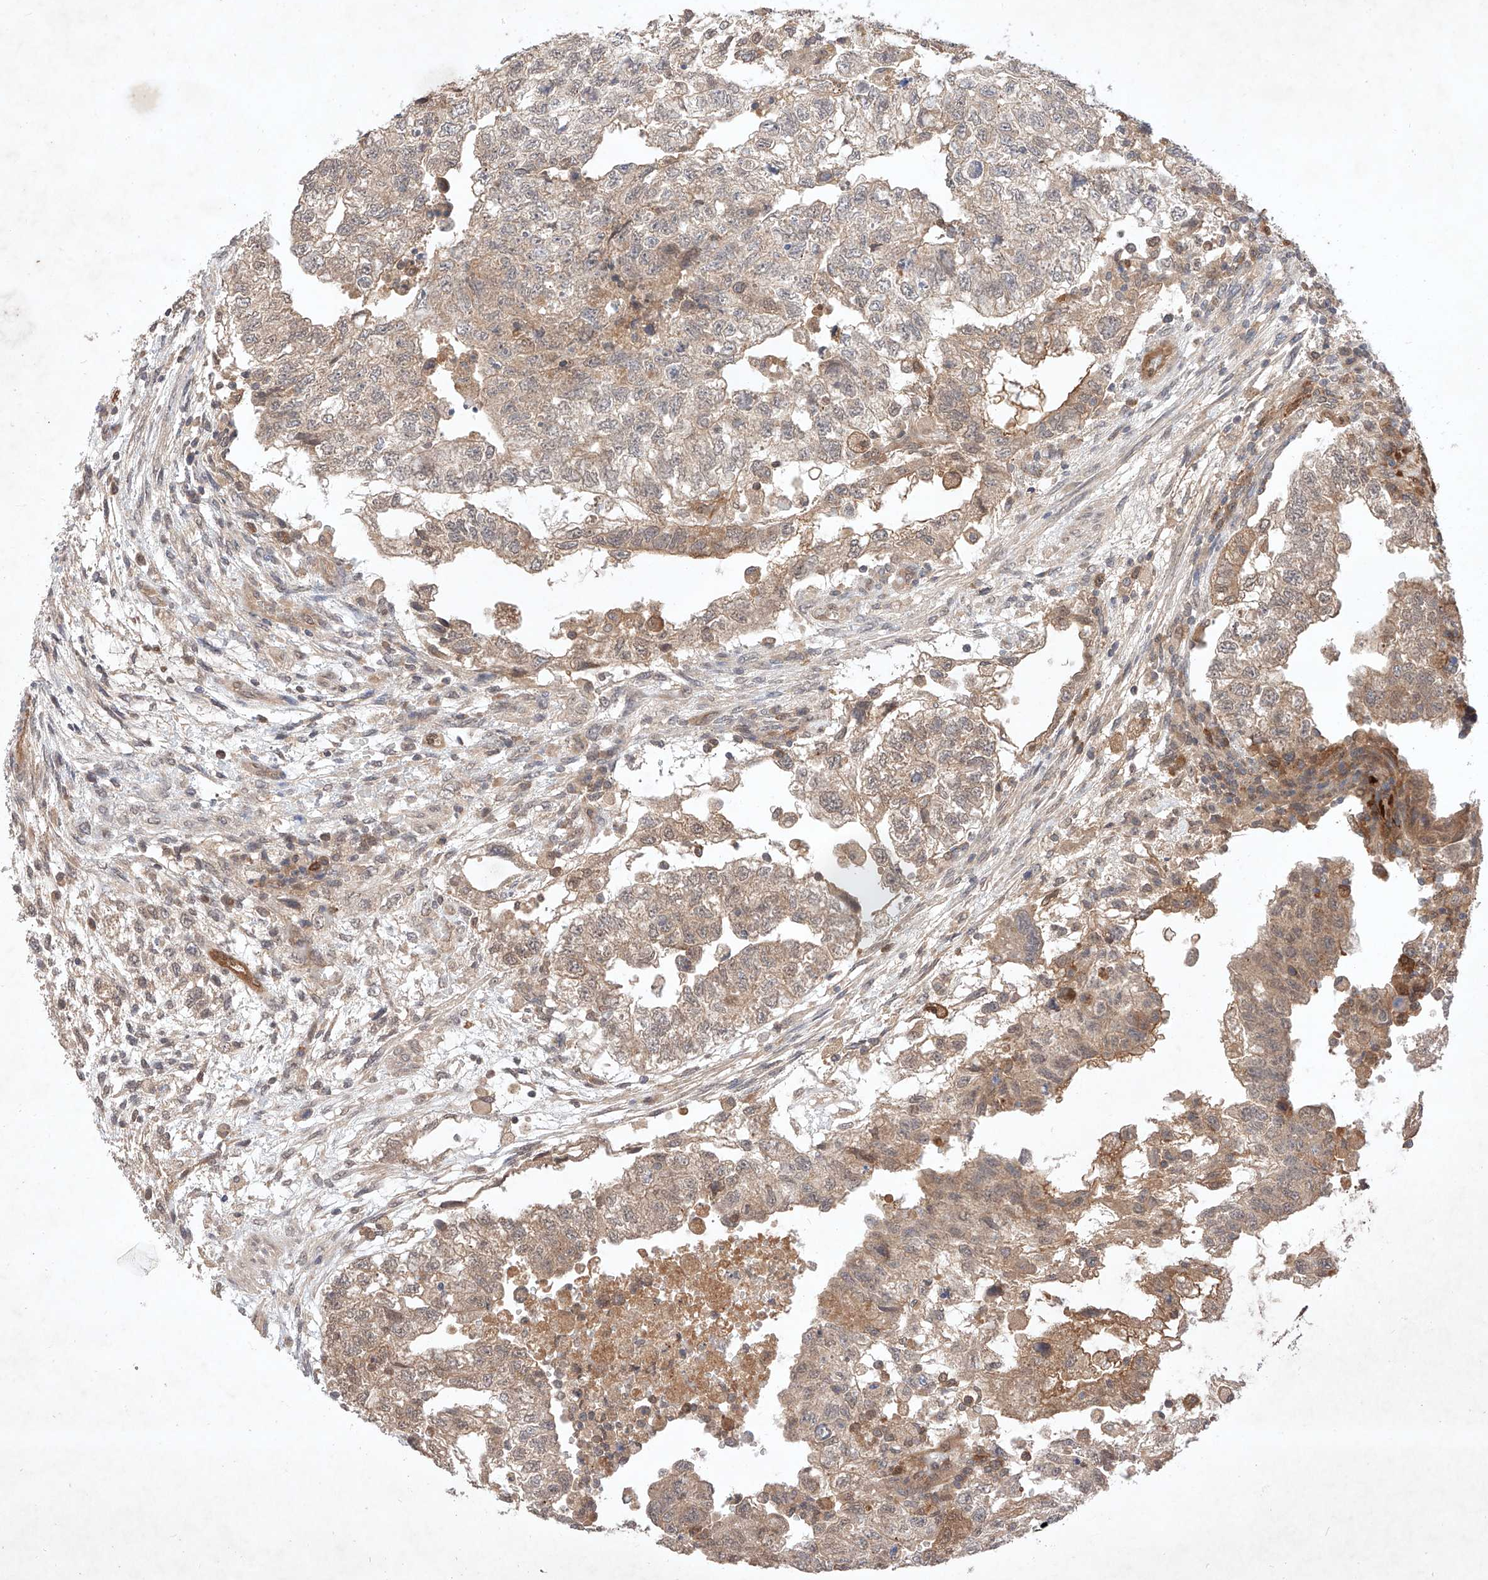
{"staining": {"intensity": "weak", "quantity": "25%-75%", "location": "cytoplasmic/membranous"}, "tissue": "testis cancer", "cell_type": "Tumor cells", "image_type": "cancer", "snomed": [{"axis": "morphology", "description": "Carcinoma, Embryonal, NOS"}, {"axis": "topography", "description": "Testis"}], "caption": "DAB immunohistochemical staining of human testis cancer exhibits weak cytoplasmic/membranous protein positivity in about 25%-75% of tumor cells.", "gene": "ZNF124", "patient": {"sex": "male", "age": 36}}